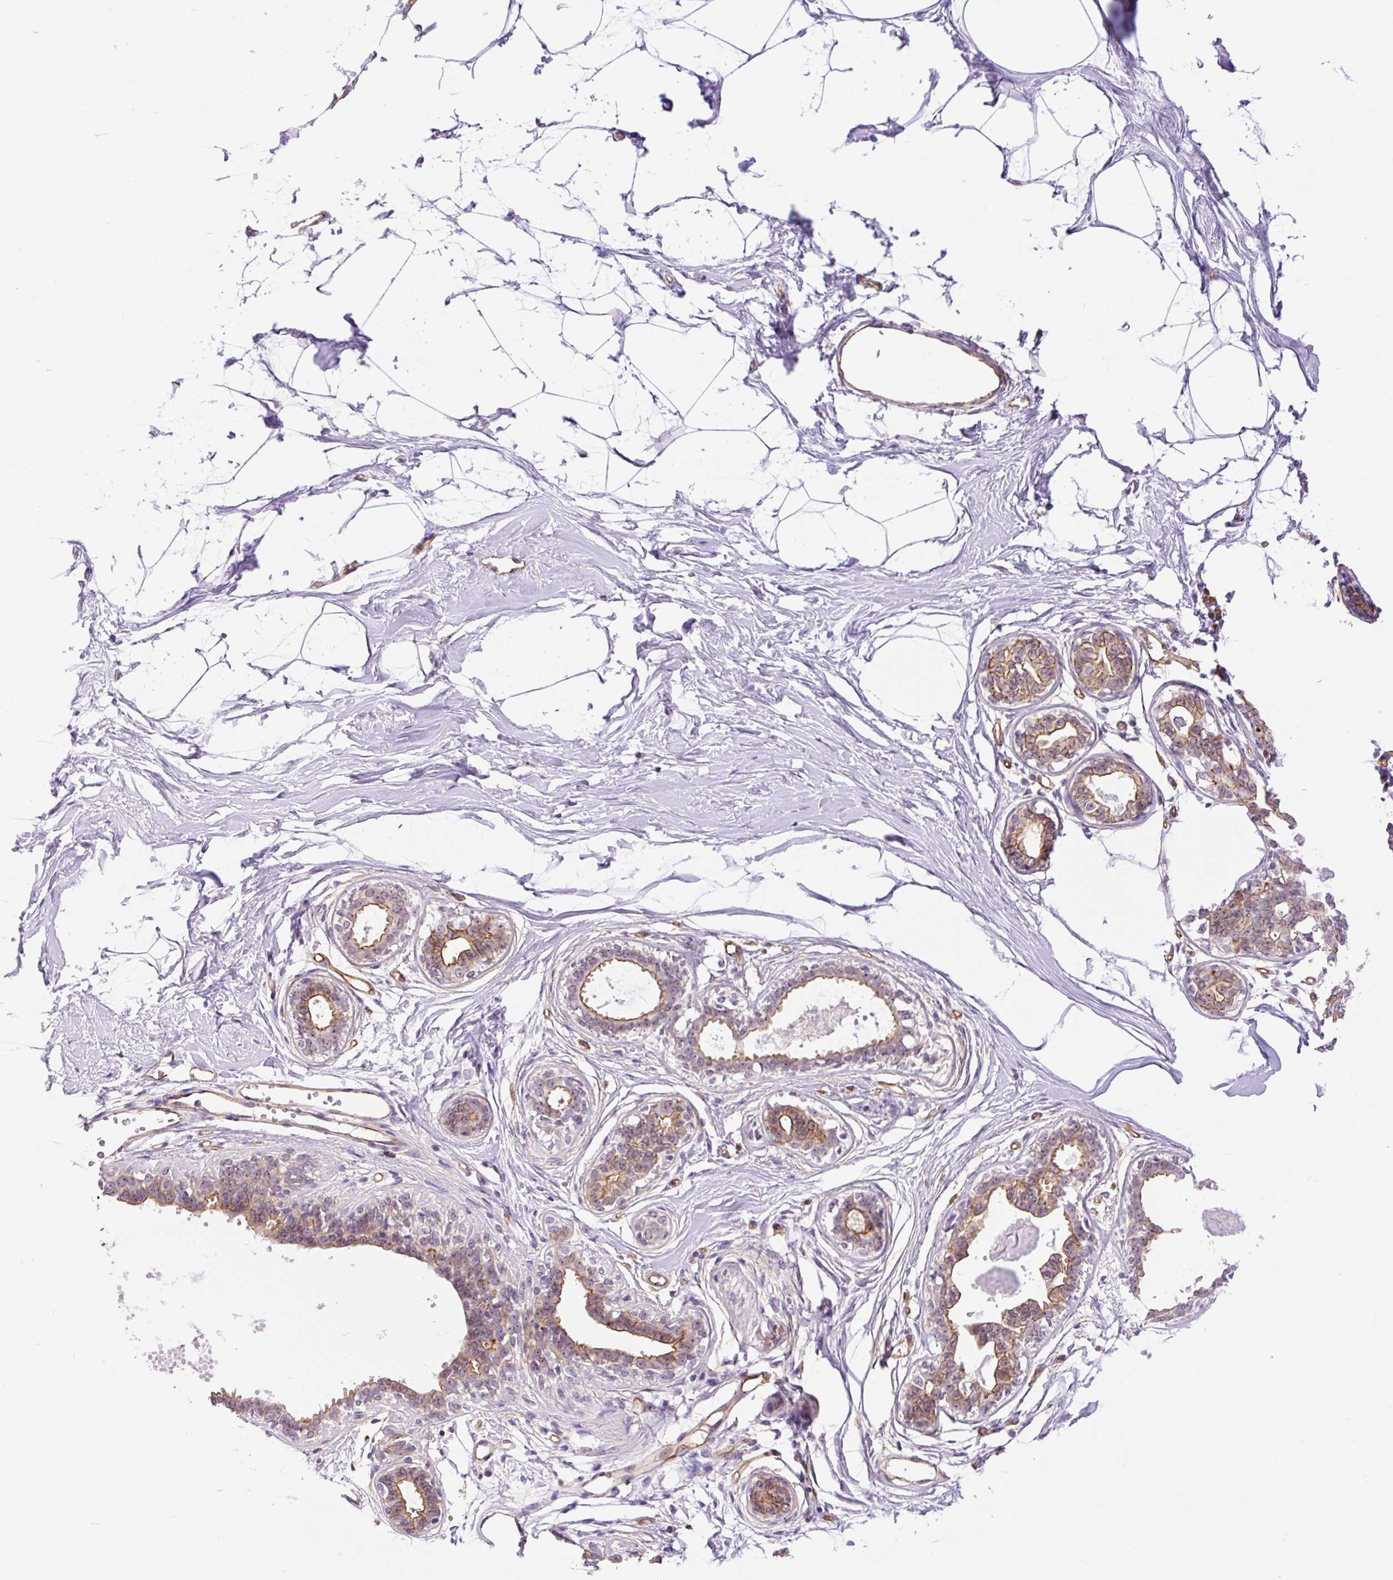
{"staining": {"intensity": "negative", "quantity": "none", "location": "none"}, "tissue": "breast", "cell_type": "Adipocytes", "image_type": "normal", "snomed": [{"axis": "morphology", "description": "Normal tissue, NOS"}, {"axis": "topography", "description": "Breast"}], "caption": "Immunohistochemical staining of normal breast demonstrates no significant expression in adipocytes. The staining is performed using DAB brown chromogen with nuclei counter-stained in using hematoxylin.", "gene": "MYO5C", "patient": {"sex": "female", "age": 45}}